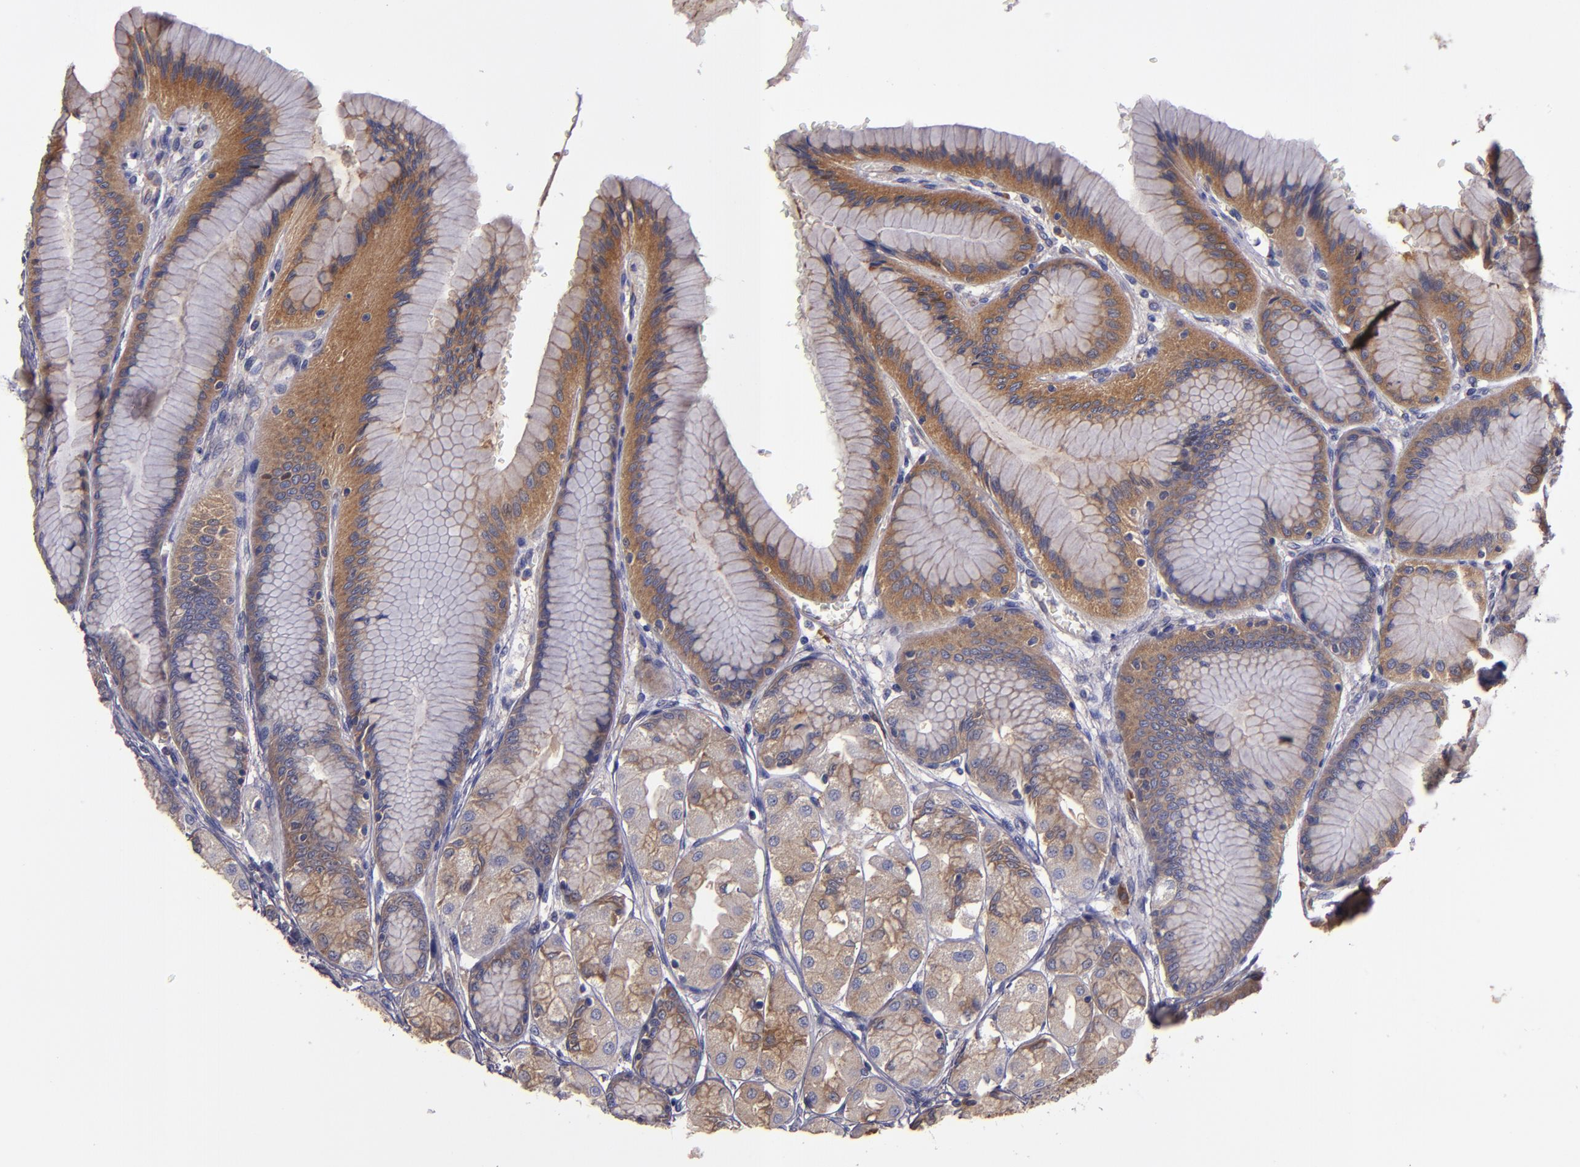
{"staining": {"intensity": "strong", "quantity": "<25%", "location": "cytoplasmic/membranous"}, "tissue": "stomach", "cell_type": "Glandular cells", "image_type": "normal", "snomed": [{"axis": "morphology", "description": "Normal tissue, NOS"}, {"axis": "morphology", "description": "Adenocarcinoma, NOS"}, {"axis": "topography", "description": "Stomach"}, {"axis": "topography", "description": "Stomach, lower"}], "caption": "Protein staining of benign stomach demonstrates strong cytoplasmic/membranous positivity in about <25% of glandular cells.", "gene": "CARS1", "patient": {"sex": "female", "age": 65}}